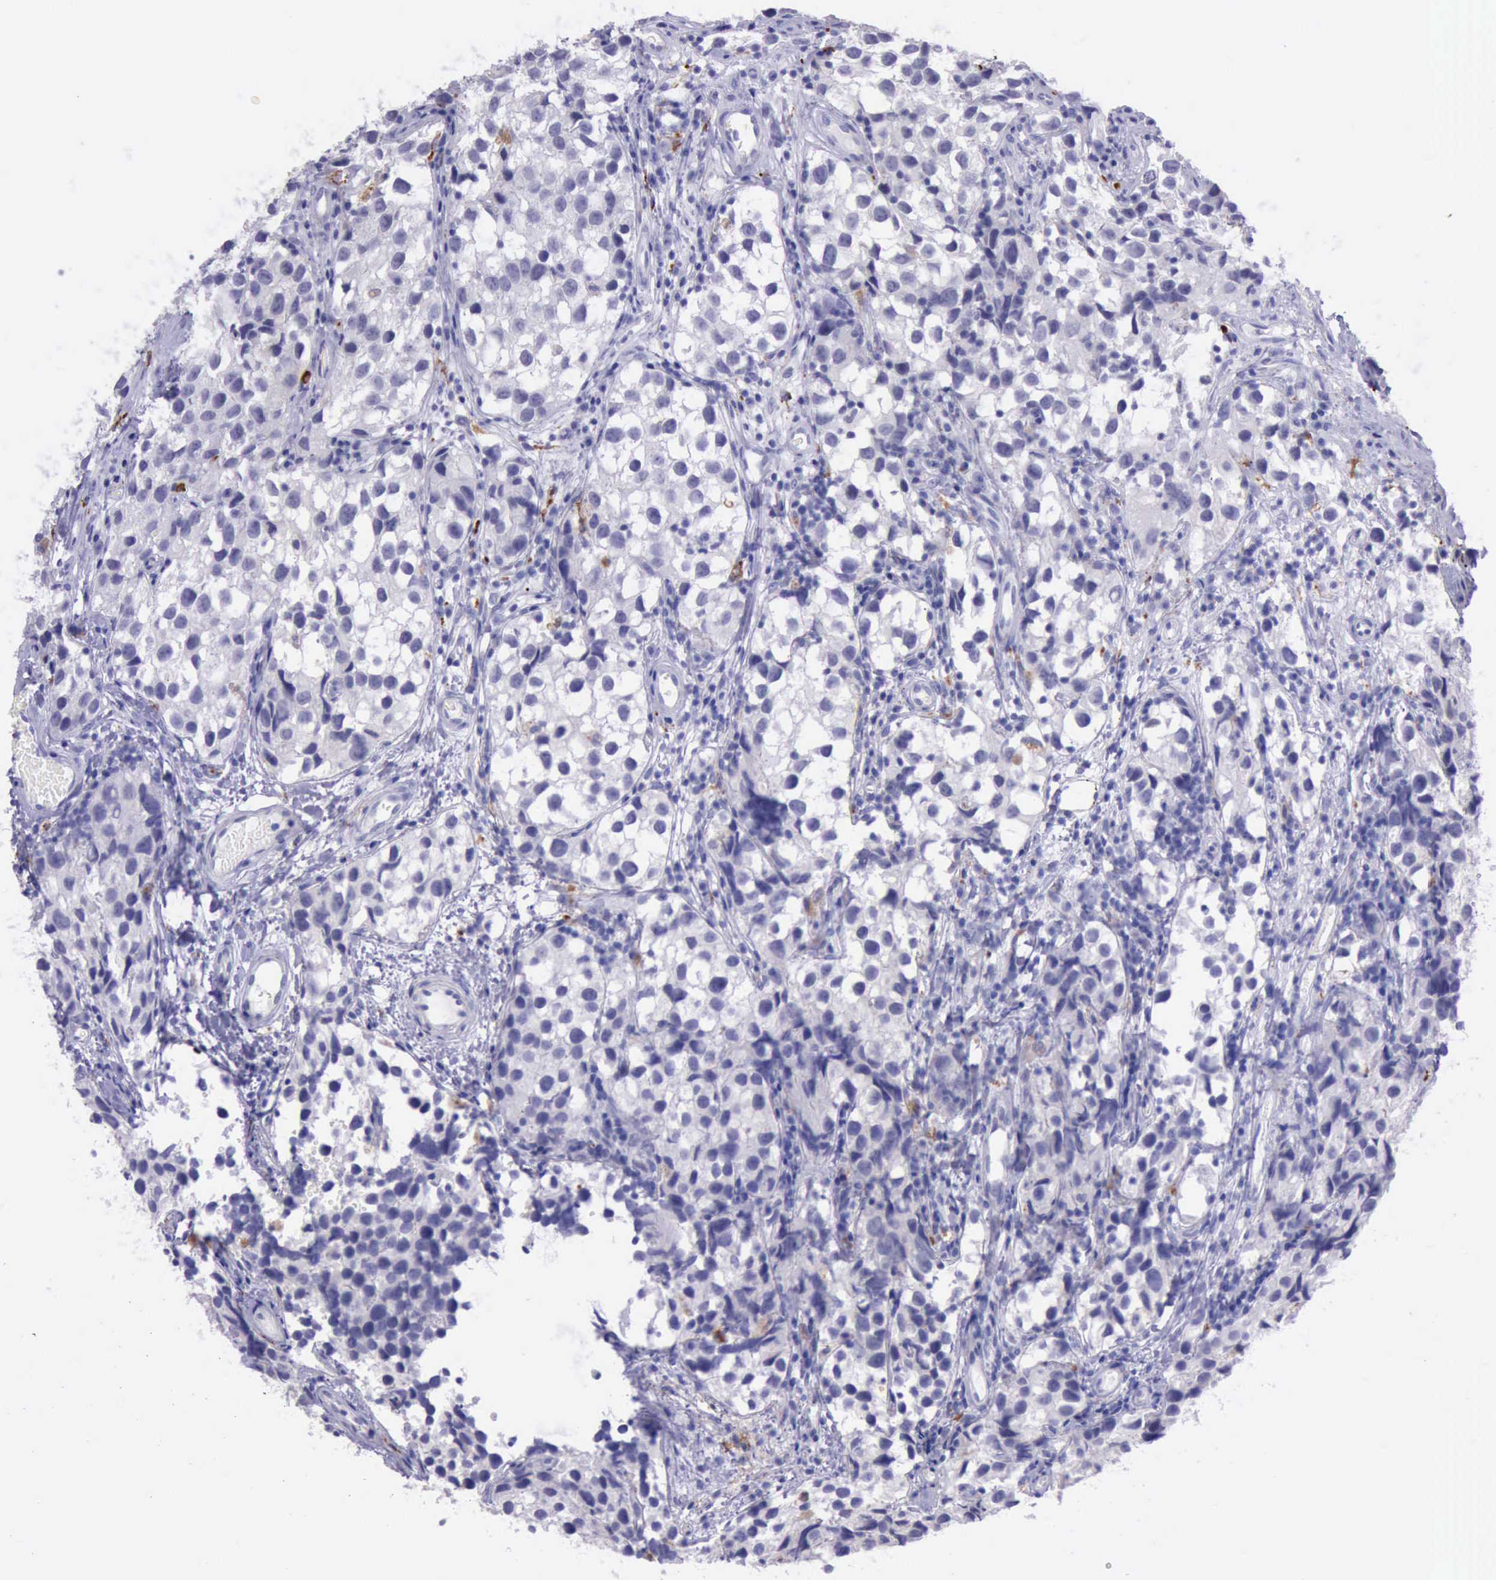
{"staining": {"intensity": "negative", "quantity": "none", "location": "none"}, "tissue": "testis cancer", "cell_type": "Tumor cells", "image_type": "cancer", "snomed": [{"axis": "morphology", "description": "Seminoma, NOS"}, {"axis": "topography", "description": "Testis"}], "caption": "Immunohistochemical staining of testis seminoma demonstrates no significant expression in tumor cells.", "gene": "GLA", "patient": {"sex": "male", "age": 39}}